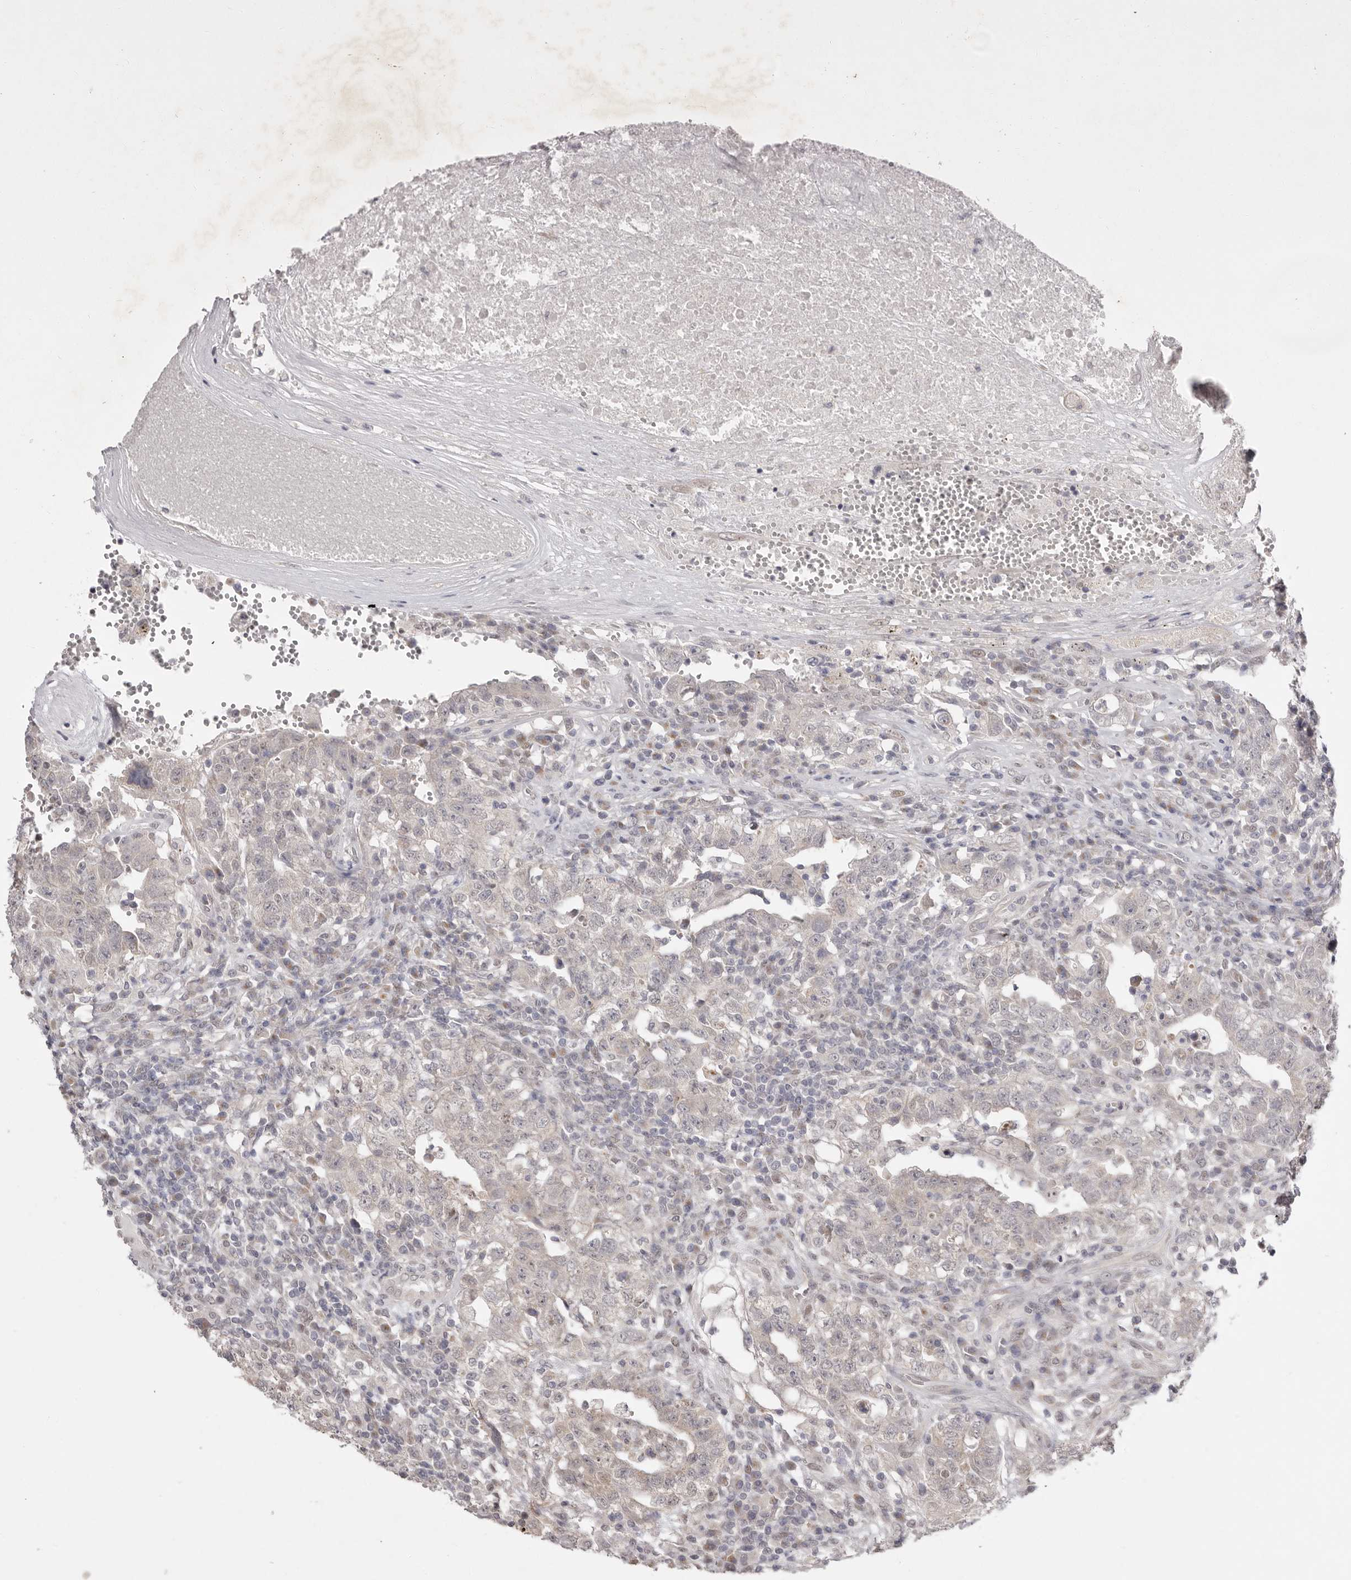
{"staining": {"intensity": "negative", "quantity": "none", "location": "none"}, "tissue": "testis cancer", "cell_type": "Tumor cells", "image_type": "cancer", "snomed": [{"axis": "morphology", "description": "Carcinoma, Embryonal, NOS"}, {"axis": "topography", "description": "Testis"}], "caption": "This image is of testis cancer stained with immunohistochemistry (IHC) to label a protein in brown with the nuclei are counter-stained blue. There is no expression in tumor cells. (DAB (3,3'-diaminobenzidine) immunohistochemistry (IHC) with hematoxylin counter stain).", "gene": "NSUN4", "patient": {"sex": "male", "age": 26}}